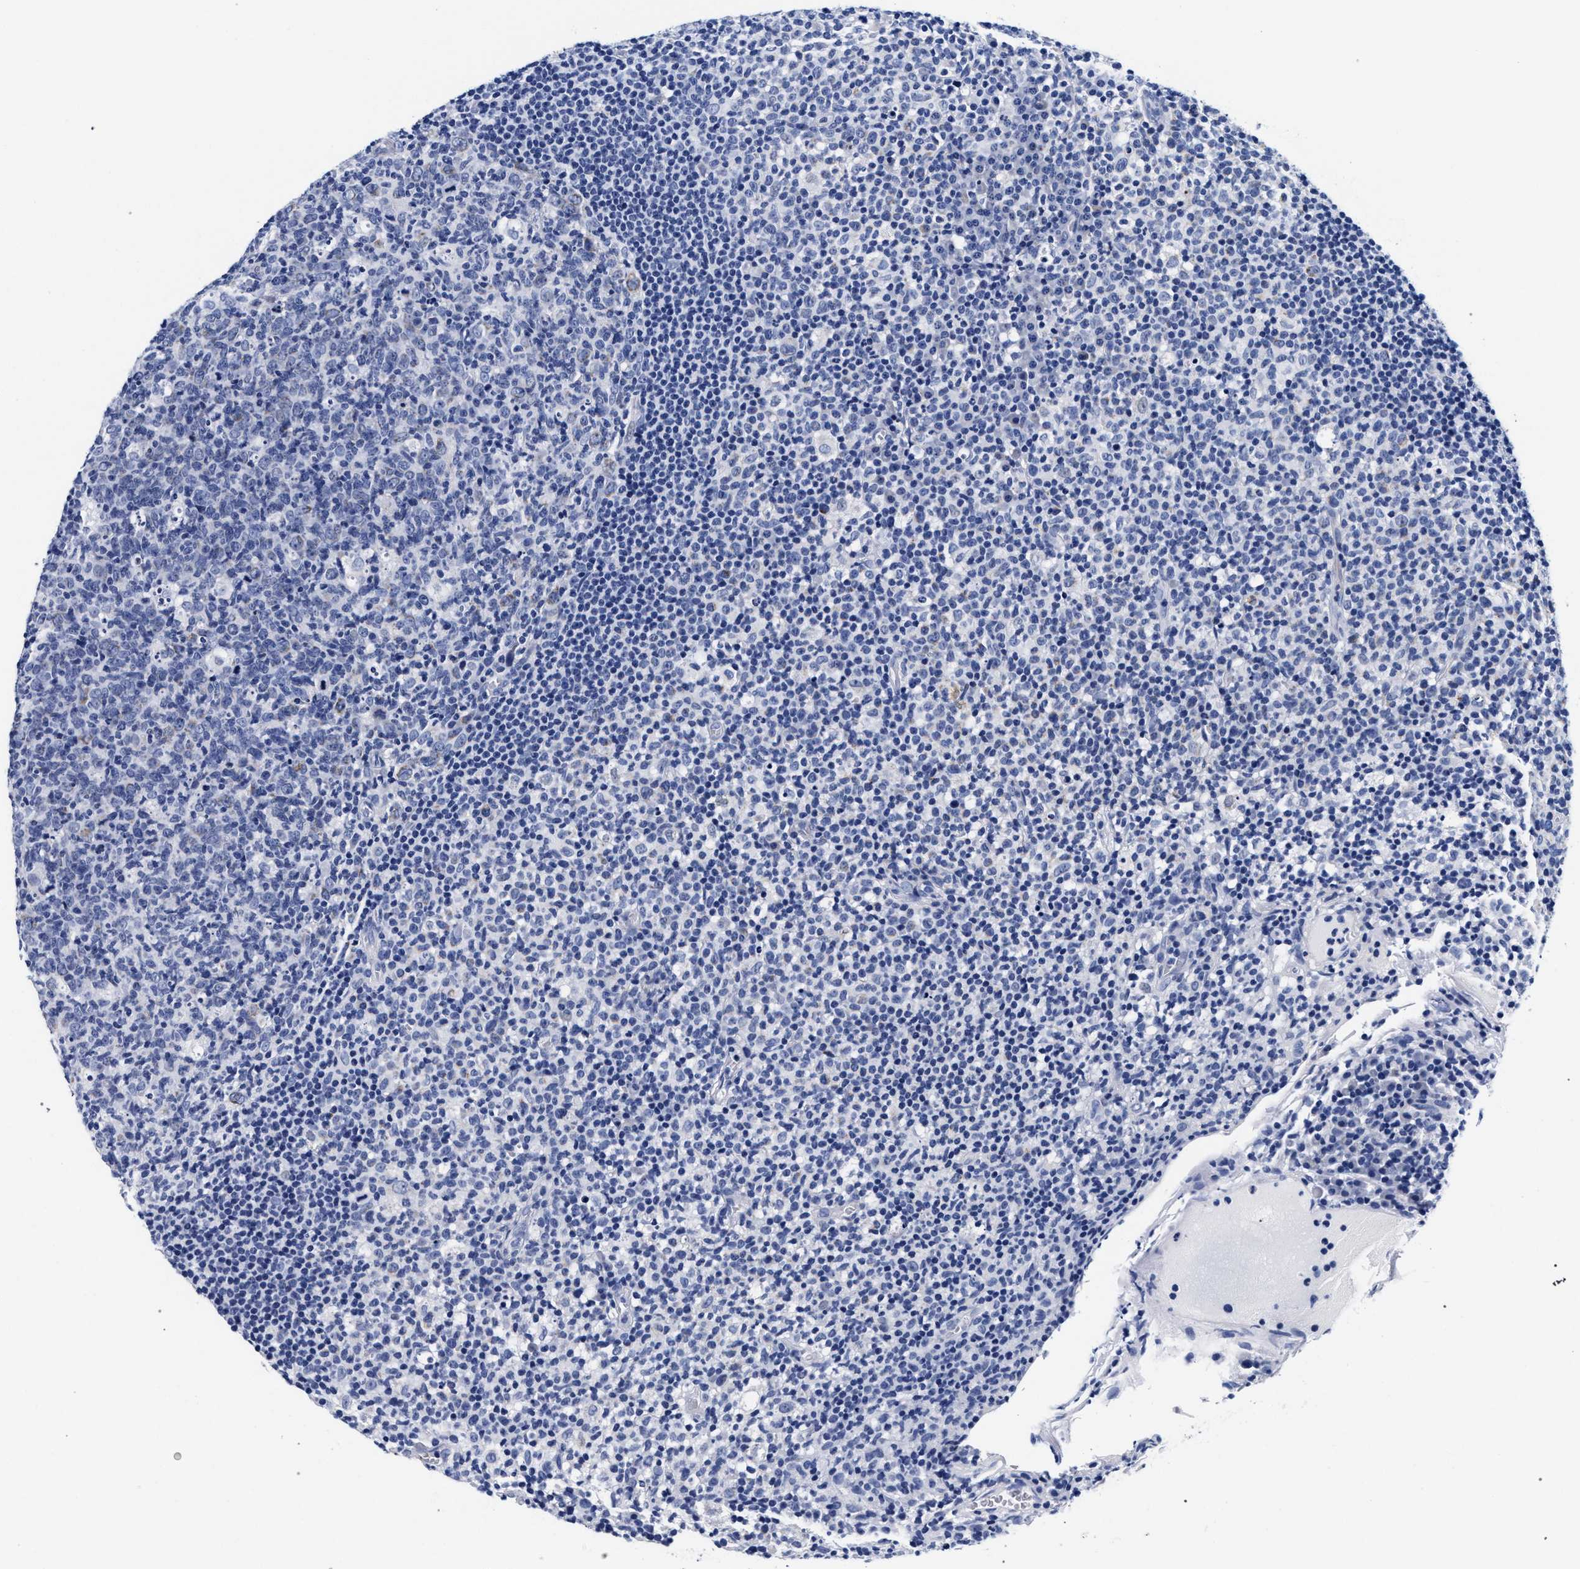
{"staining": {"intensity": "negative", "quantity": "none", "location": "none"}, "tissue": "lymph node", "cell_type": "Germinal center cells", "image_type": "normal", "snomed": [{"axis": "morphology", "description": "Normal tissue, NOS"}, {"axis": "morphology", "description": "Inflammation, NOS"}, {"axis": "topography", "description": "Lymph node"}], "caption": "DAB immunohistochemical staining of normal lymph node shows no significant expression in germinal center cells.", "gene": "RAB3B", "patient": {"sex": "male", "age": 55}}